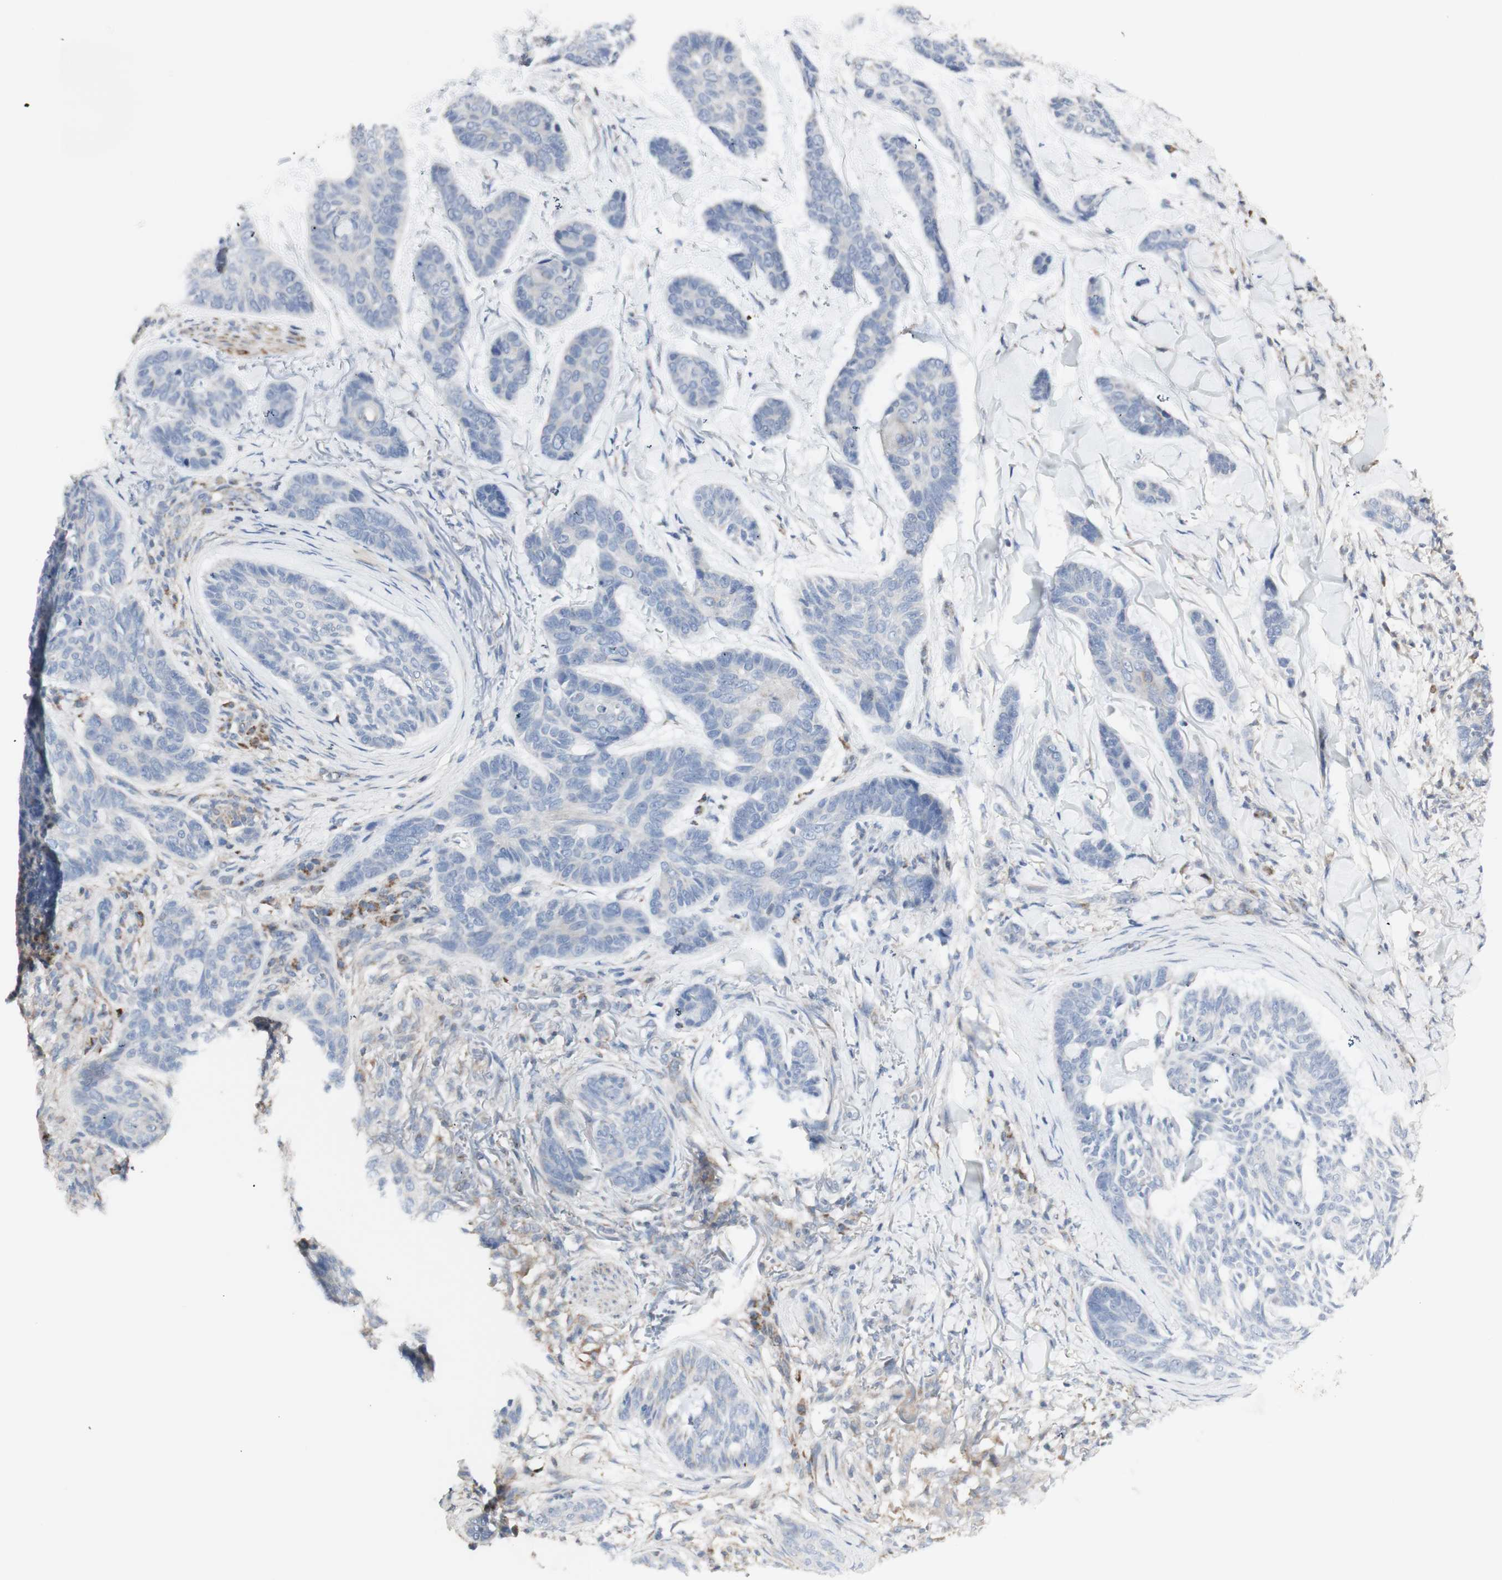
{"staining": {"intensity": "negative", "quantity": "none", "location": "none"}, "tissue": "skin cancer", "cell_type": "Tumor cells", "image_type": "cancer", "snomed": [{"axis": "morphology", "description": "Basal cell carcinoma"}, {"axis": "topography", "description": "Skin"}], "caption": "Immunohistochemistry (IHC) histopathology image of human skin cancer (basal cell carcinoma) stained for a protein (brown), which demonstrates no positivity in tumor cells. (Immunohistochemistry (IHC), brightfield microscopy, high magnification).", "gene": "C3orf52", "patient": {"sex": "male", "age": 43}}